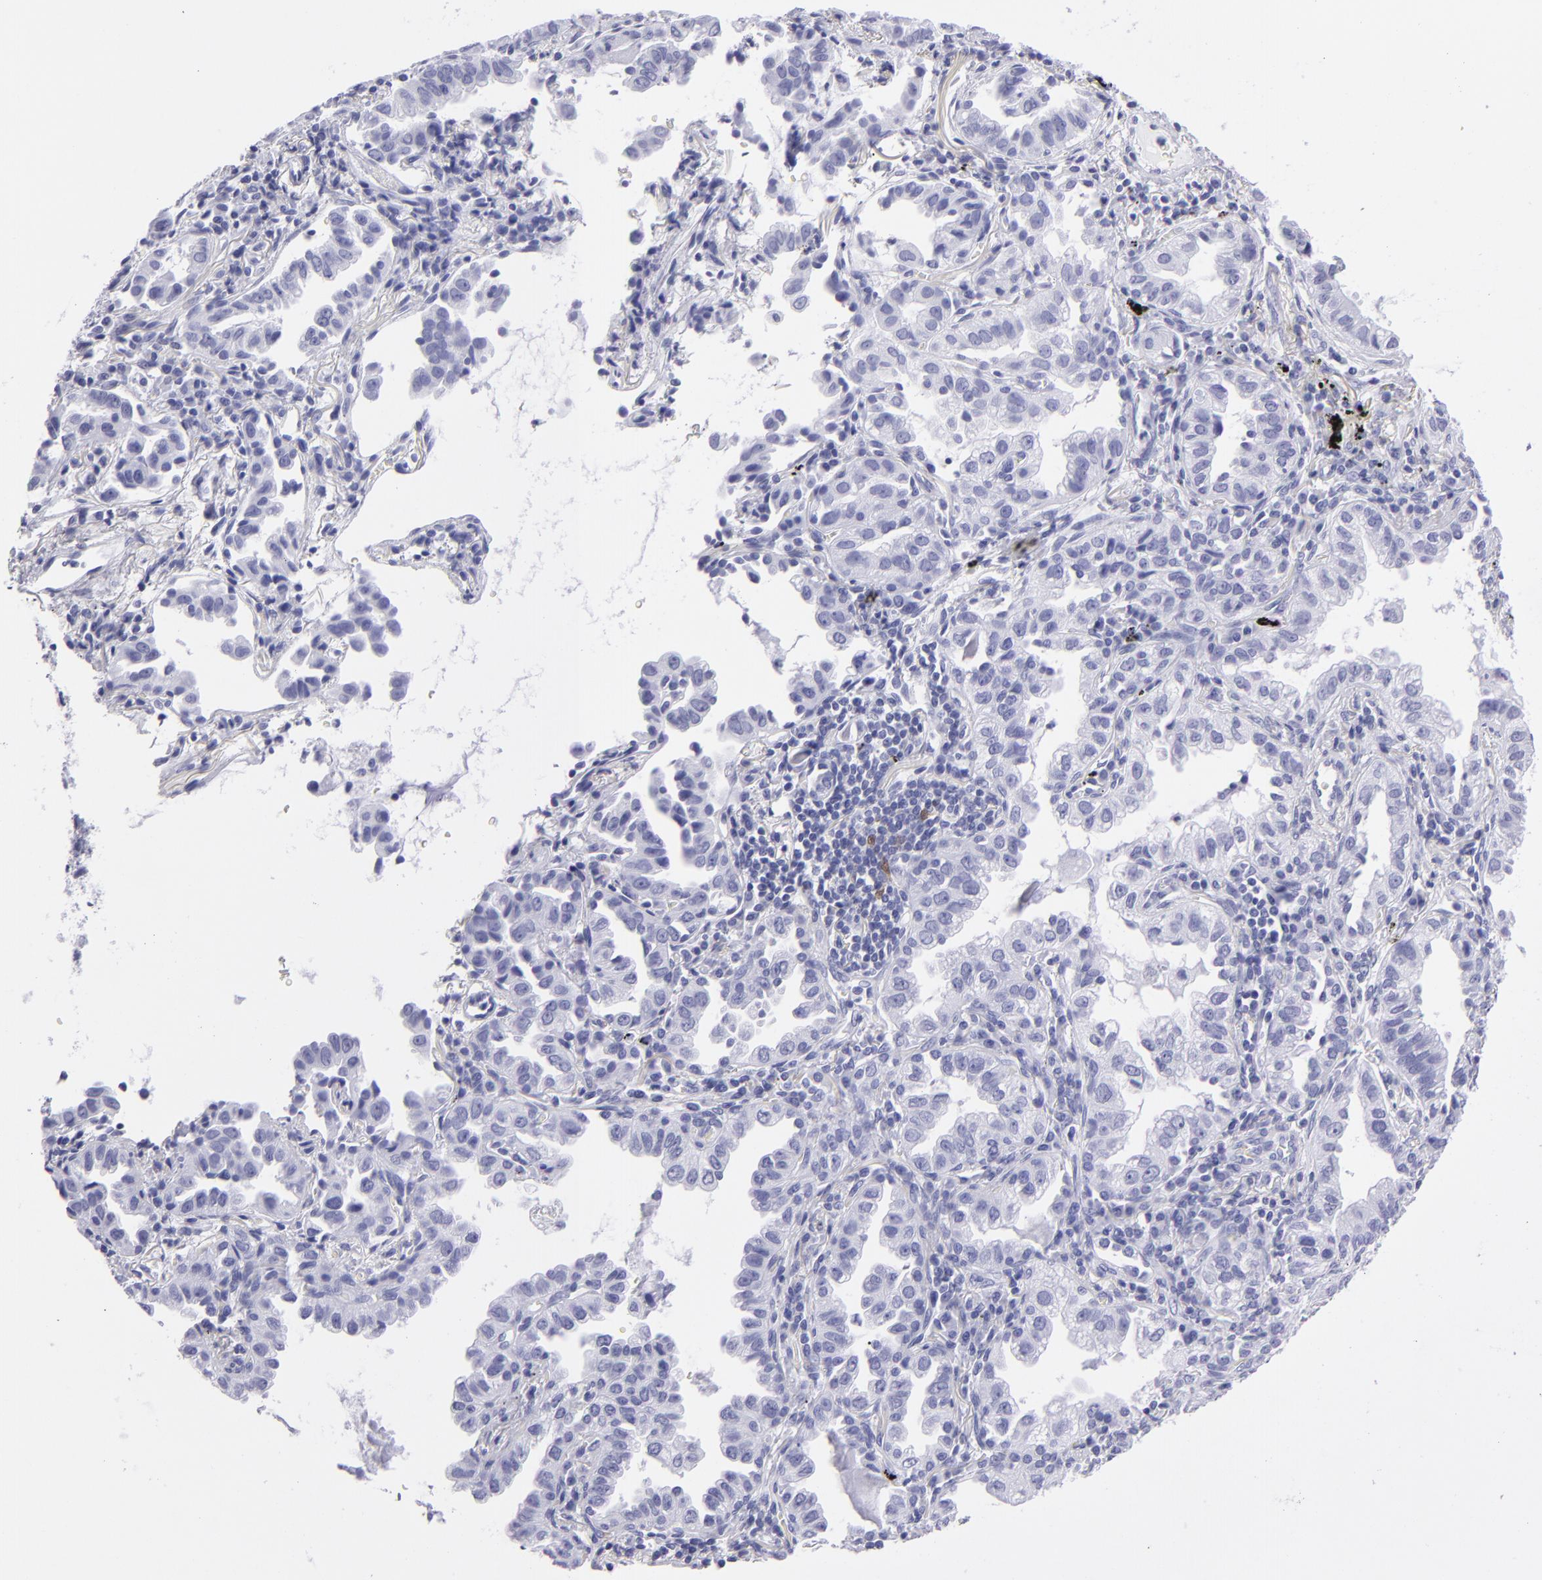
{"staining": {"intensity": "negative", "quantity": "none", "location": "none"}, "tissue": "lung cancer", "cell_type": "Tumor cells", "image_type": "cancer", "snomed": [{"axis": "morphology", "description": "Adenocarcinoma, NOS"}, {"axis": "topography", "description": "Lung"}], "caption": "Lung cancer stained for a protein using immunohistochemistry (IHC) displays no positivity tumor cells.", "gene": "PVALB", "patient": {"sex": "female", "age": 50}}